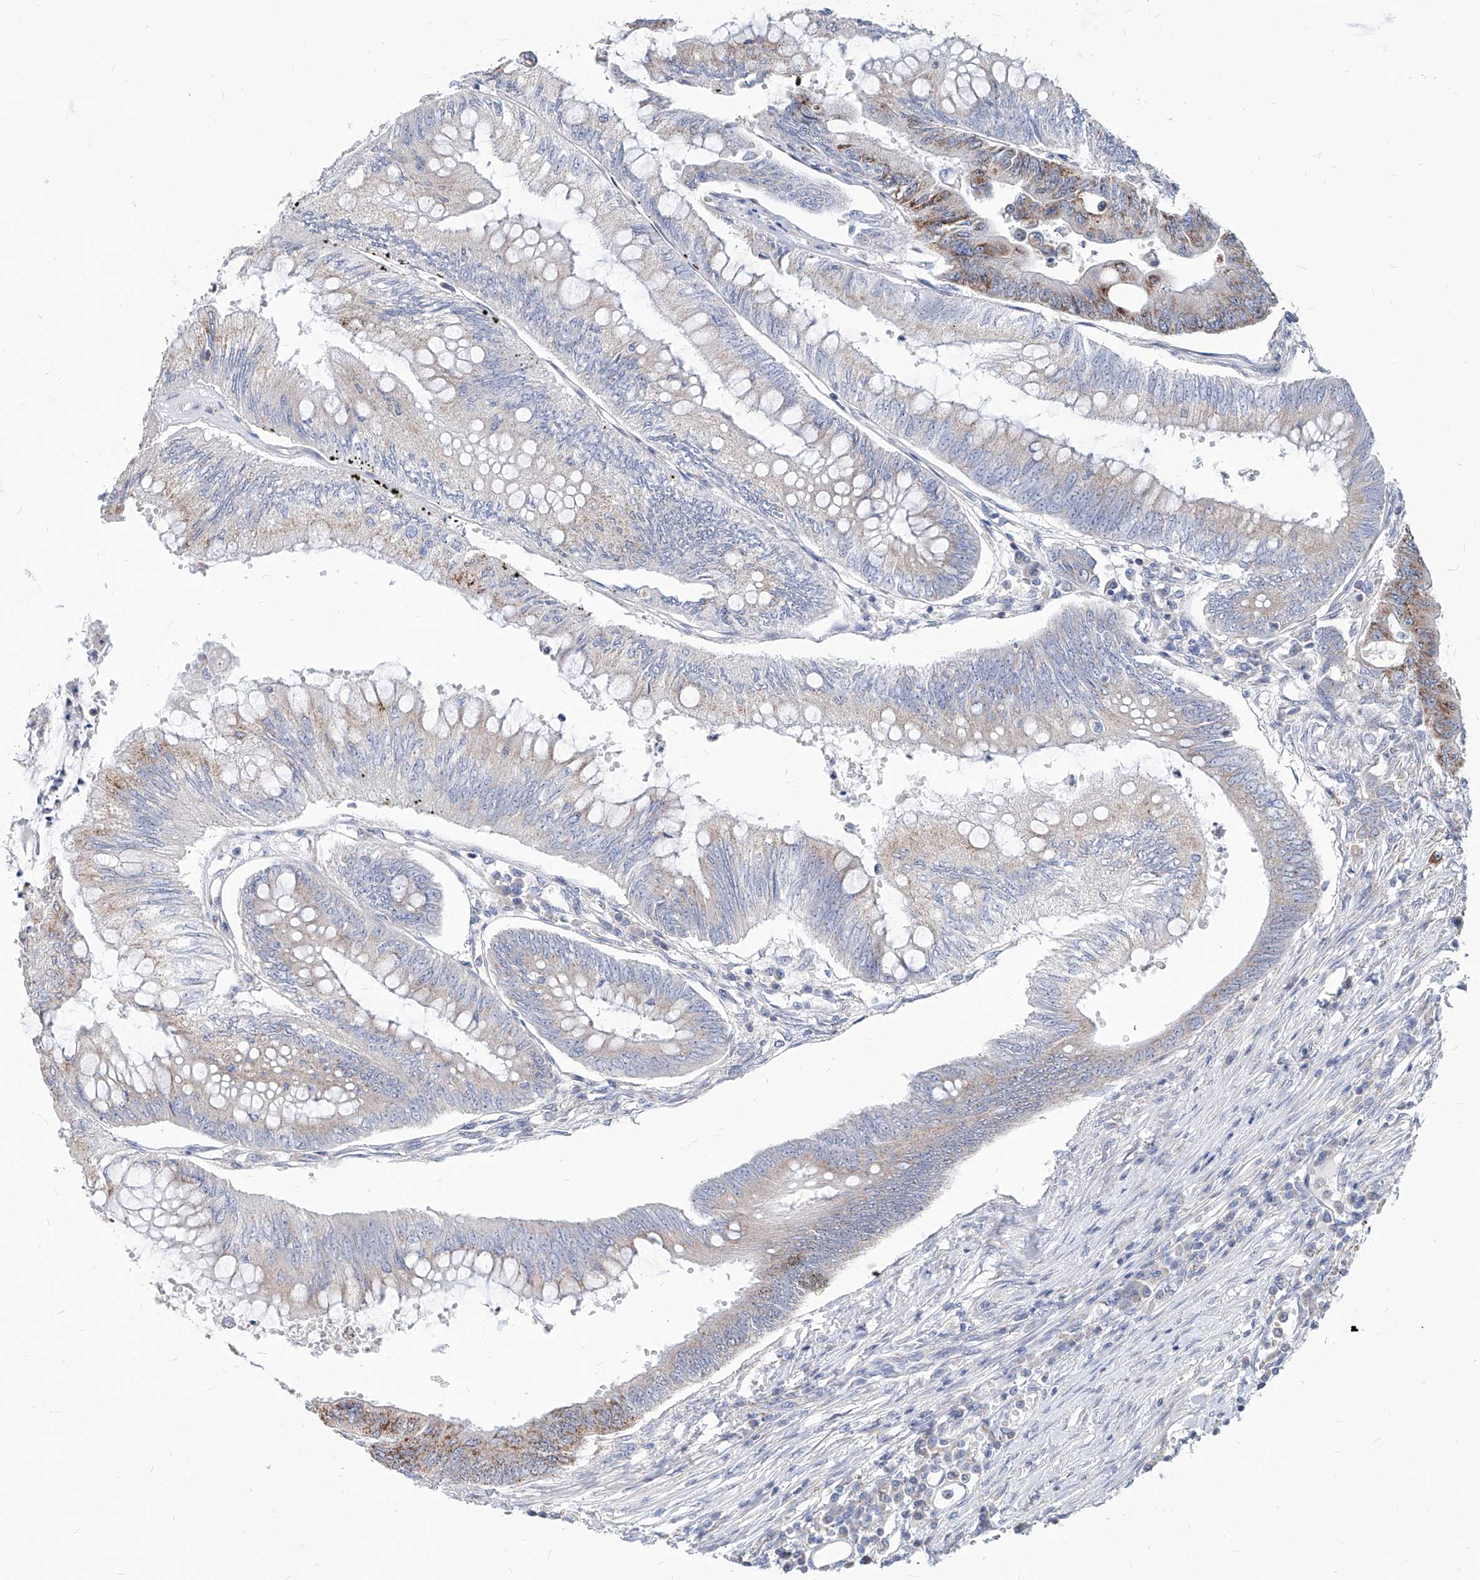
{"staining": {"intensity": "moderate", "quantity": "<25%", "location": "cytoplasmic/membranous"}, "tissue": "colorectal cancer", "cell_type": "Tumor cells", "image_type": "cancer", "snomed": [{"axis": "morphology", "description": "Adenoma, NOS"}, {"axis": "morphology", "description": "Adenocarcinoma, NOS"}, {"axis": "topography", "description": "Colon"}], "caption": "IHC image of human colorectal cancer (adenoma) stained for a protein (brown), which shows low levels of moderate cytoplasmic/membranous staining in about <25% of tumor cells.", "gene": "AGPS", "patient": {"sex": "male", "age": 79}}